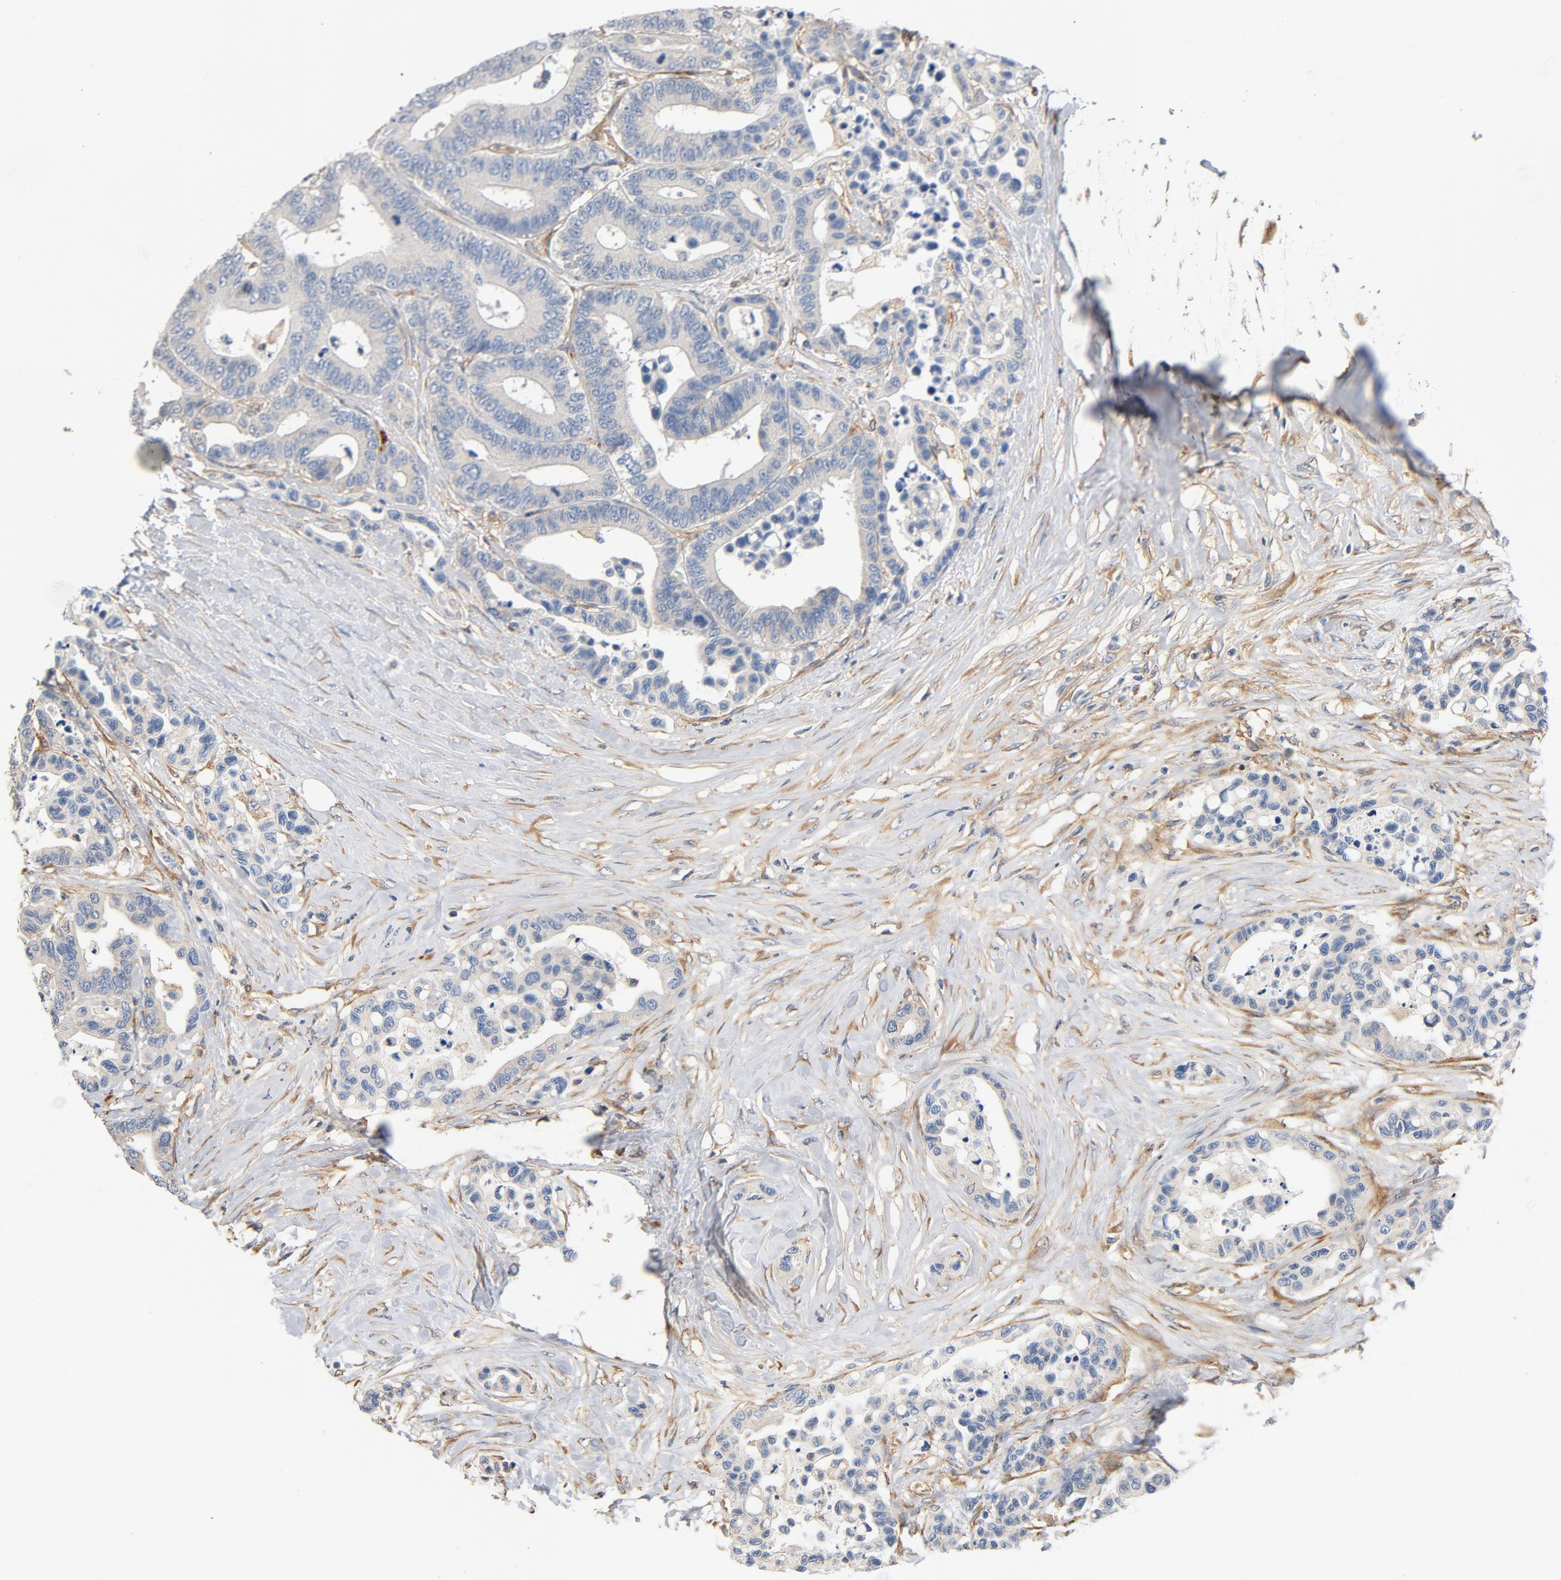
{"staining": {"intensity": "negative", "quantity": "none", "location": "none"}, "tissue": "colorectal cancer", "cell_type": "Tumor cells", "image_type": "cancer", "snomed": [{"axis": "morphology", "description": "Adenocarcinoma, NOS"}, {"axis": "topography", "description": "Colon"}], "caption": "DAB immunohistochemical staining of colorectal cancer displays no significant expression in tumor cells. (DAB IHC, high magnification).", "gene": "ILK", "patient": {"sex": "male", "age": 82}}